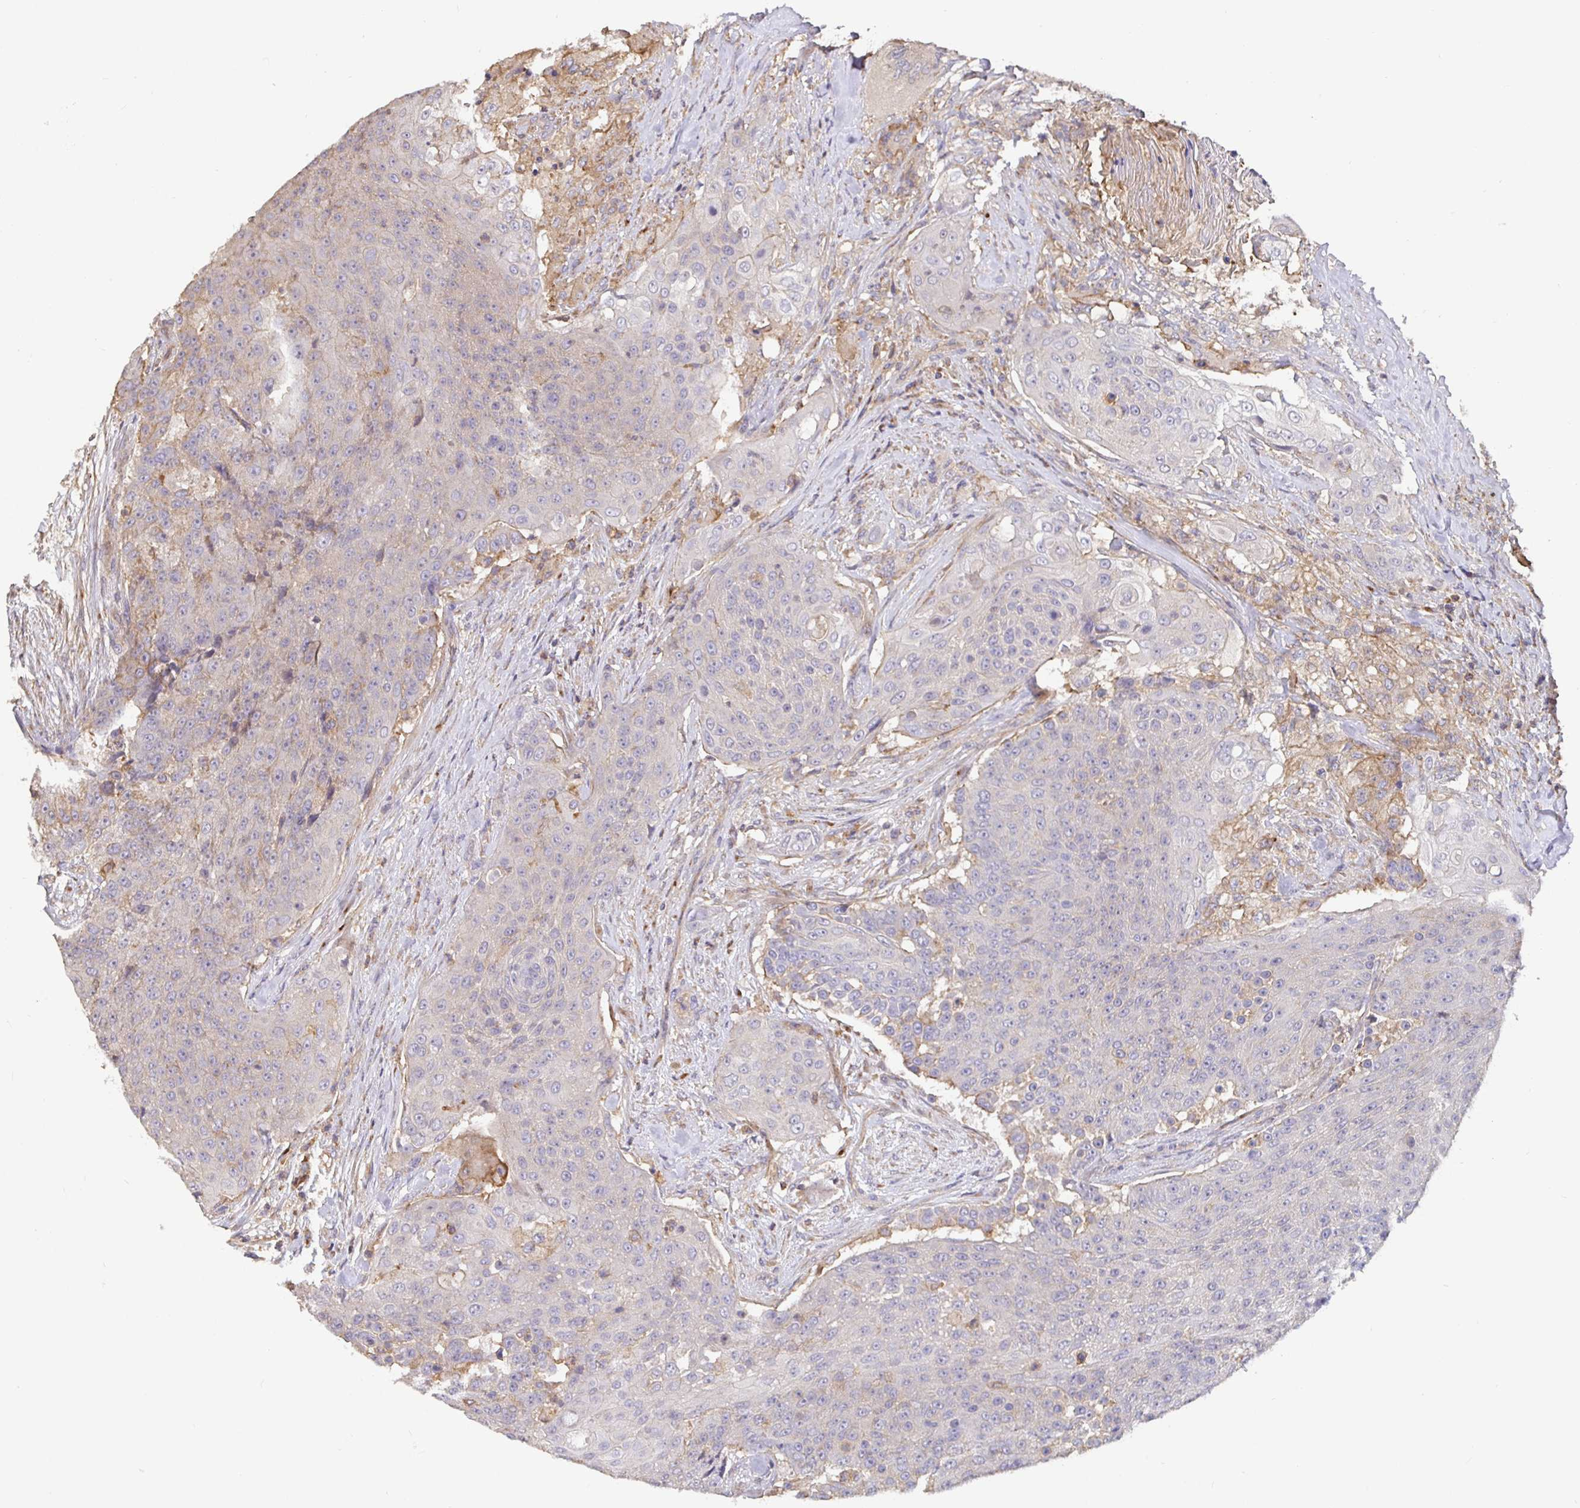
{"staining": {"intensity": "weak", "quantity": "<25%", "location": "cytoplasmic/membranous"}, "tissue": "urothelial cancer", "cell_type": "Tumor cells", "image_type": "cancer", "snomed": [{"axis": "morphology", "description": "Urothelial carcinoma, High grade"}, {"axis": "topography", "description": "Urinary bladder"}], "caption": "Protein analysis of urothelial carcinoma (high-grade) exhibits no significant expression in tumor cells. (DAB IHC with hematoxylin counter stain).", "gene": "C1QTNF7", "patient": {"sex": "female", "age": 63}}